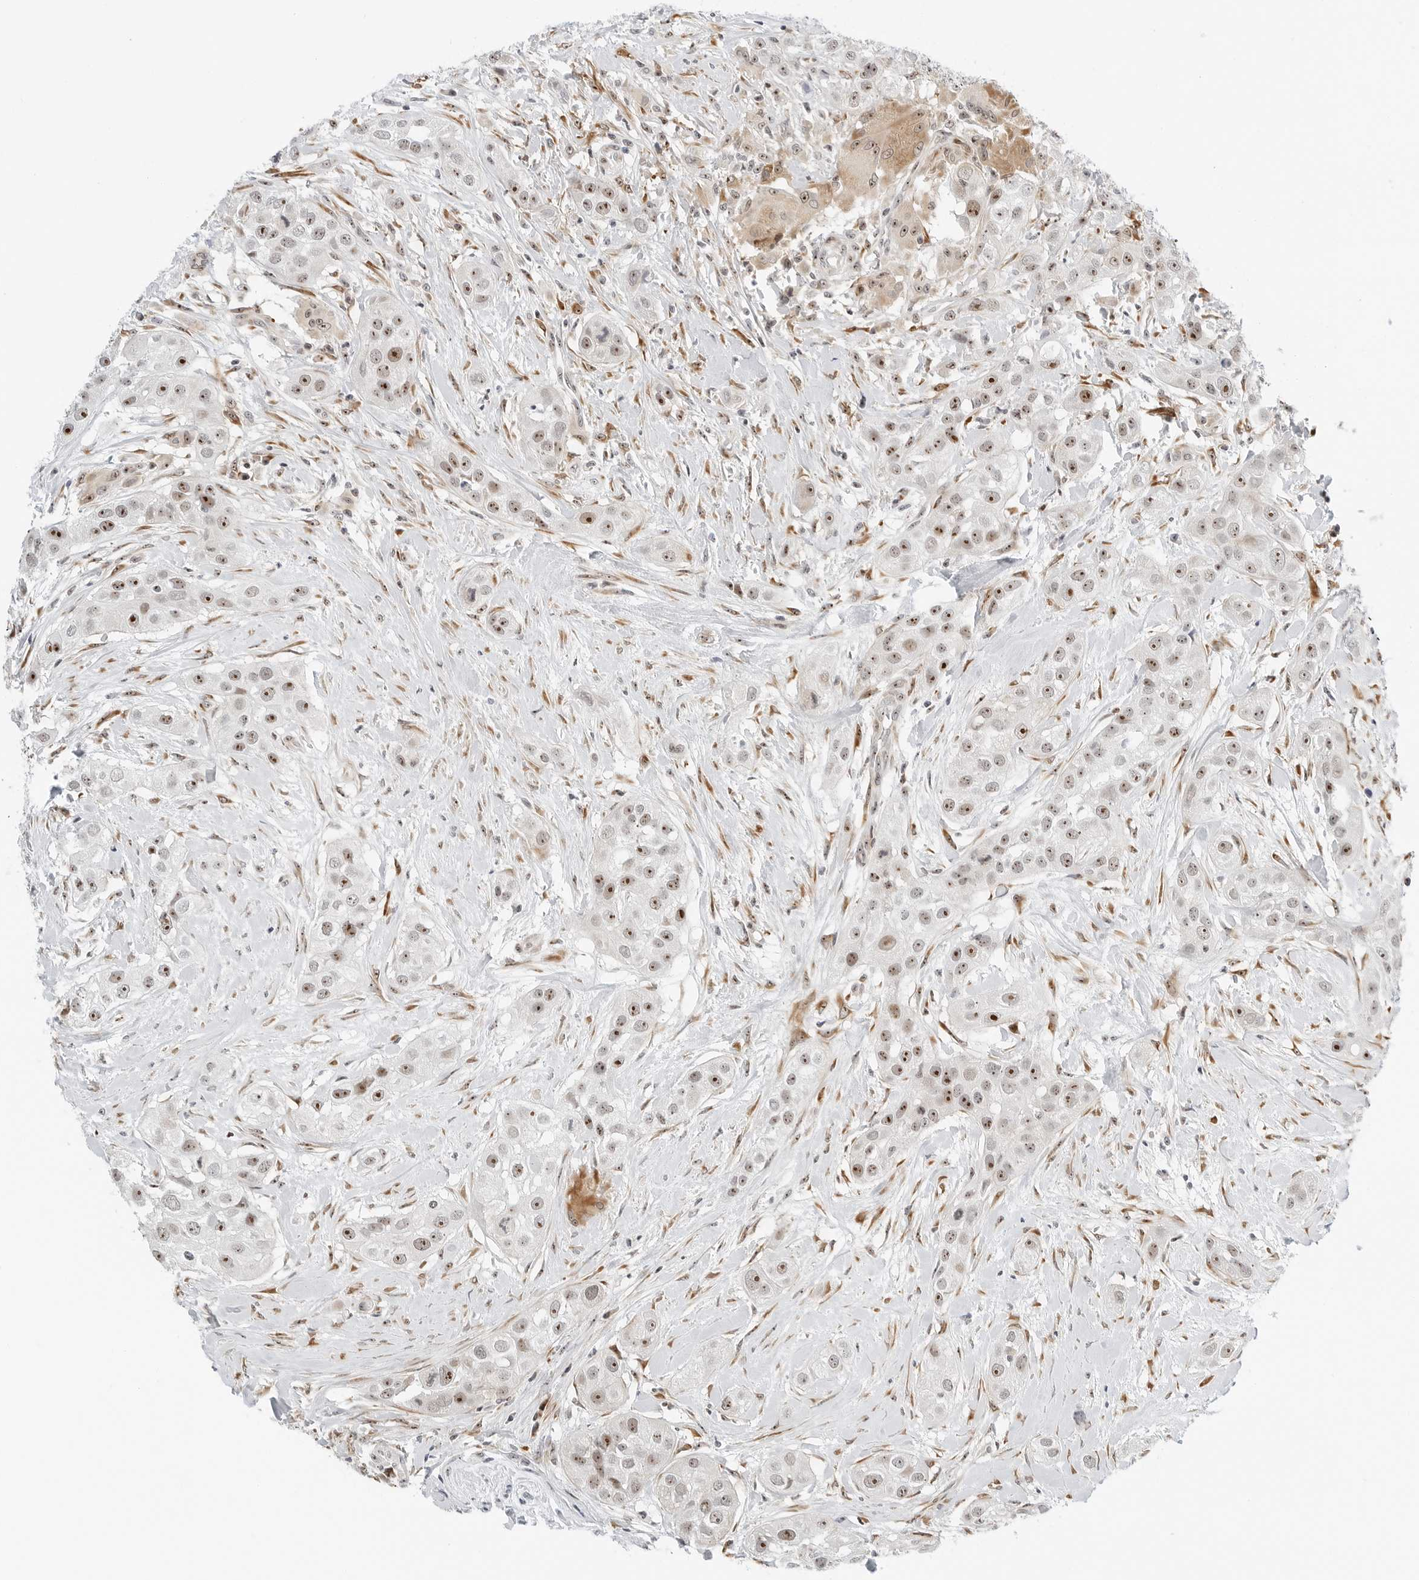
{"staining": {"intensity": "strong", "quantity": "25%-75%", "location": "nuclear"}, "tissue": "head and neck cancer", "cell_type": "Tumor cells", "image_type": "cancer", "snomed": [{"axis": "morphology", "description": "Normal tissue, NOS"}, {"axis": "morphology", "description": "Squamous cell carcinoma, NOS"}, {"axis": "topography", "description": "Skeletal muscle"}, {"axis": "topography", "description": "Head-Neck"}], "caption": "The histopathology image demonstrates staining of head and neck squamous cell carcinoma, revealing strong nuclear protein staining (brown color) within tumor cells.", "gene": "RIMKLA", "patient": {"sex": "male", "age": 51}}